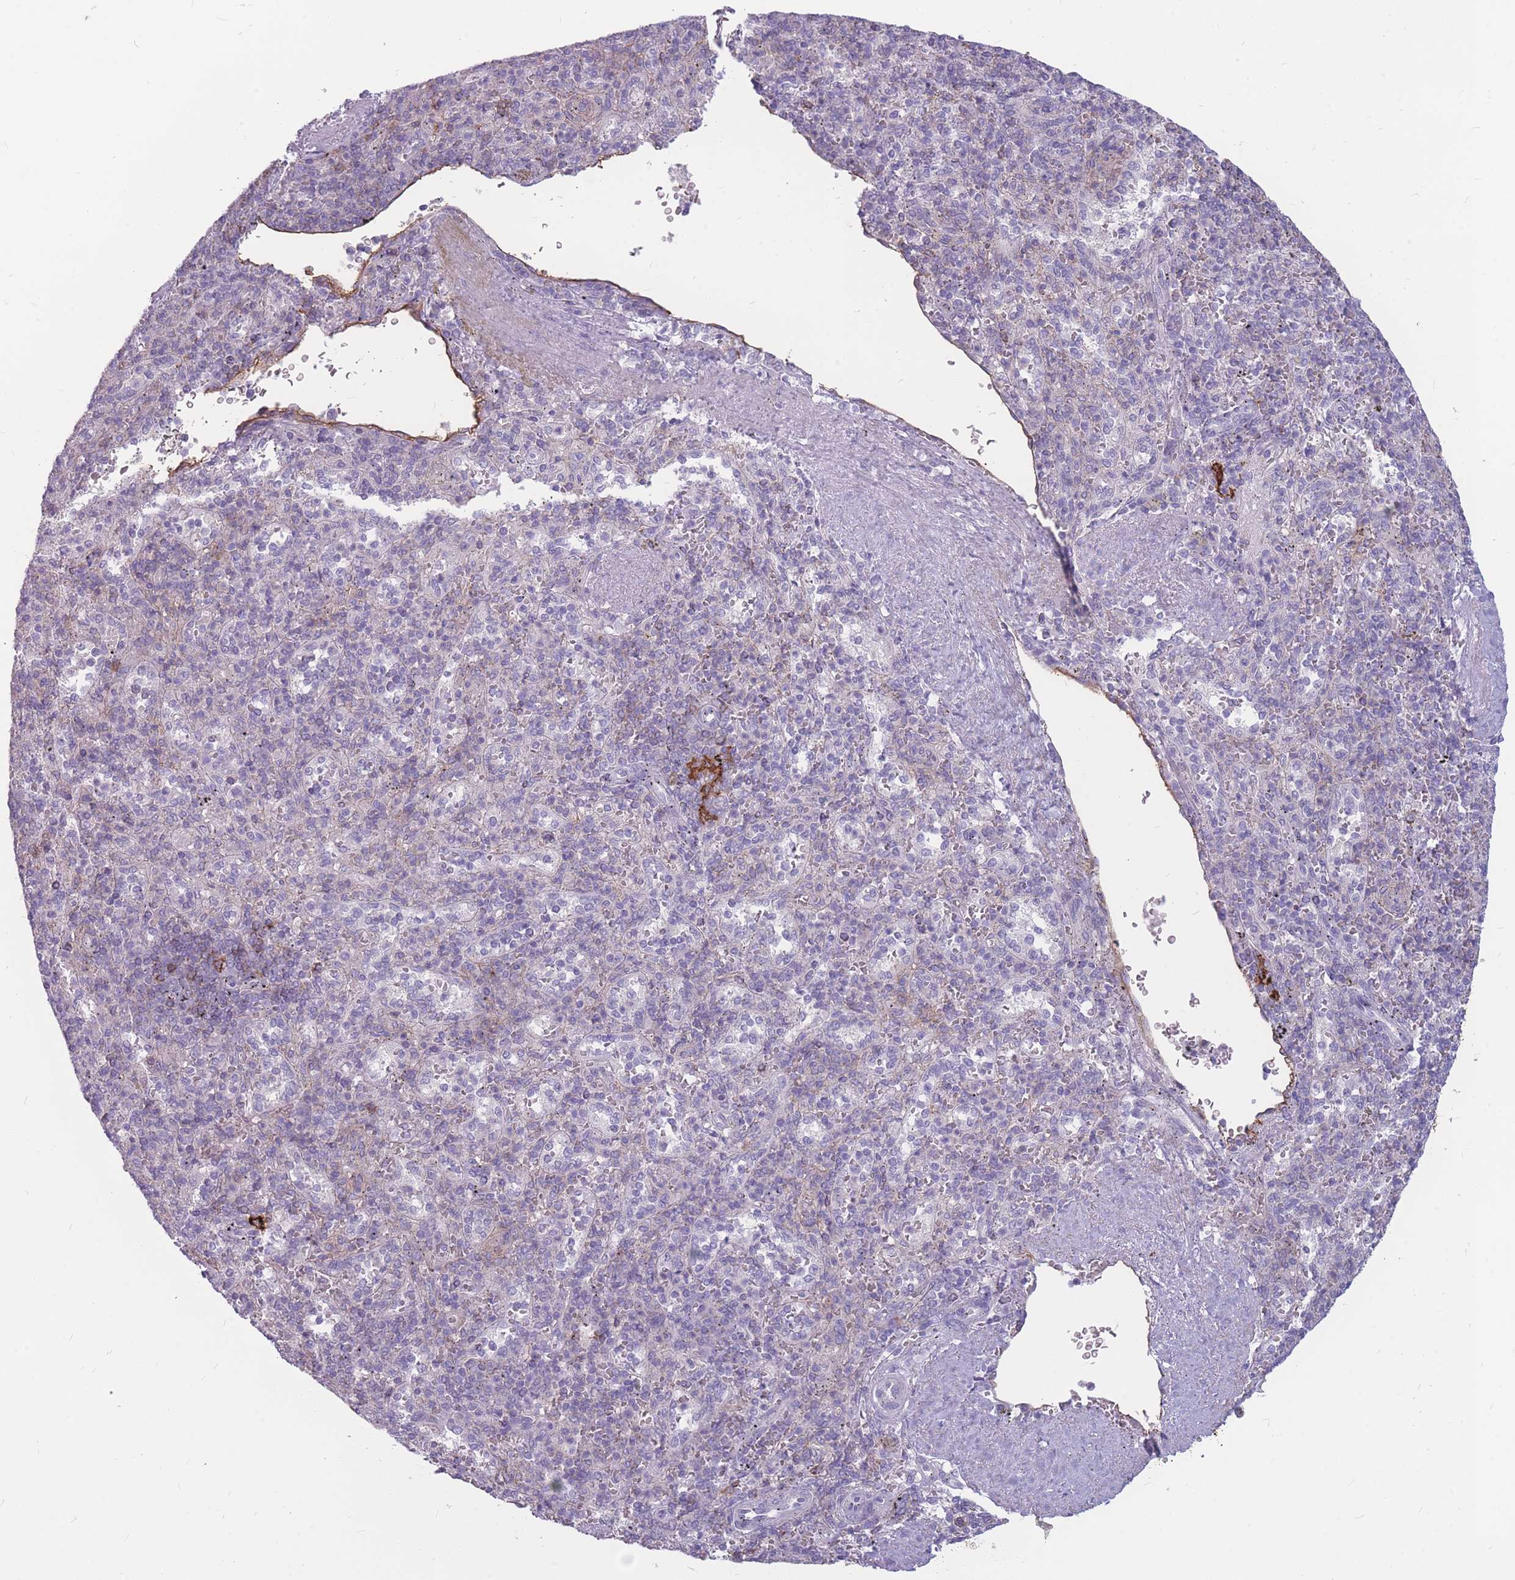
{"staining": {"intensity": "negative", "quantity": "none", "location": "none"}, "tissue": "spleen", "cell_type": "Cells in red pulp", "image_type": "normal", "snomed": [{"axis": "morphology", "description": "Normal tissue, NOS"}, {"axis": "topography", "description": "Spleen"}], "caption": "High magnification brightfield microscopy of normal spleen stained with DAB (brown) and counterstained with hematoxylin (blue): cells in red pulp show no significant staining.", "gene": "GNA11", "patient": {"sex": "male", "age": 82}}